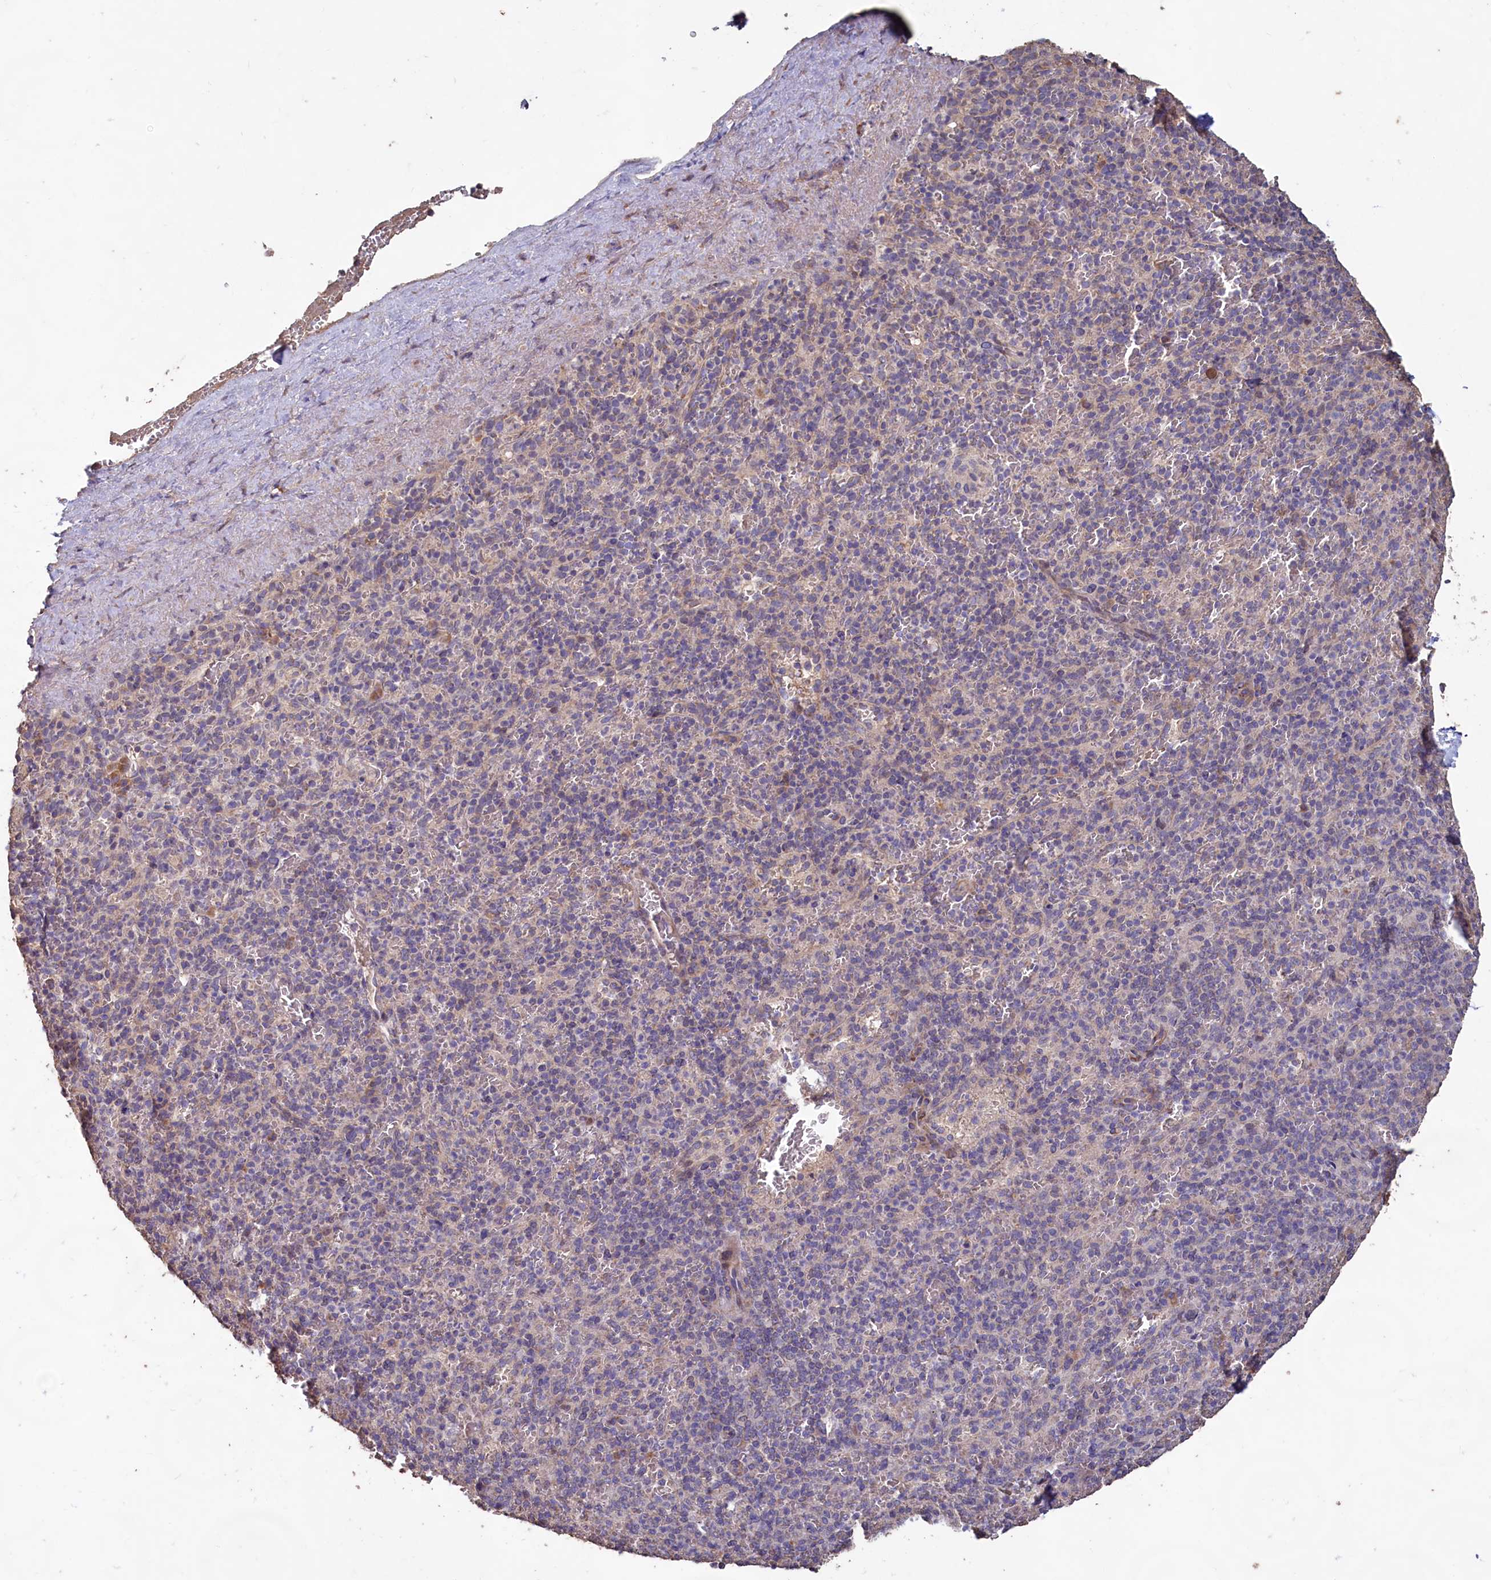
{"staining": {"intensity": "negative", "quantity": "none", "location": "none"}, "tissue": "spleen", "cell_type": "Cells in red pulp", "image_type": "normal", "snomed": [{"axis": "morphology", "description": "Normal tissue, NOS"}, {"axis": "topography", "description": "Spleen"}], "caption": "Immunohistochemistry (IHC) image of benign human spleen stained for a protein (brown), which demonstrates no positivity in cells in red pulp.", "gene": "FUNDC1", "patient": {"sex": "male", "age": 82}}